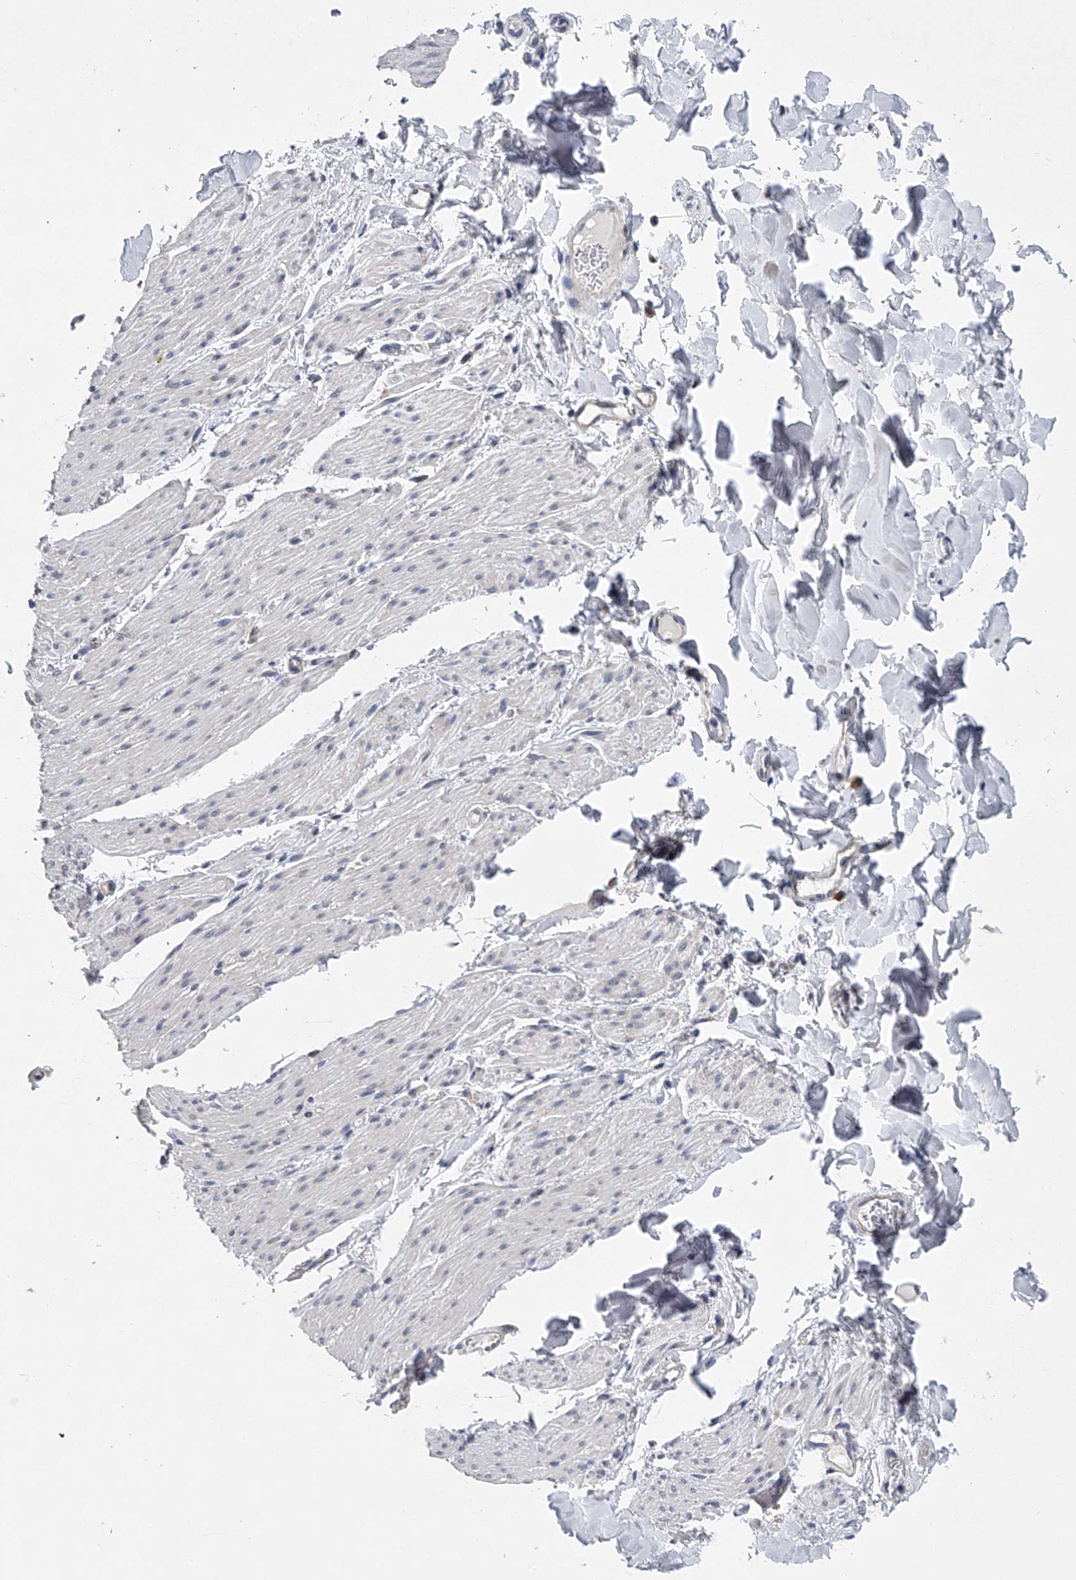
{"staining": {"intensity": "negative", "quantity": "none", "location": "none"}, "tissue": "smooth muscle", "cell_type": "Smooth muscle cells", "image_type": "normal", "snomed": [{"axis": "morphology", "description": "Normal tissue, NOS"}, {"axis": "topography", "description": "Colon"}, {"axis": "topography", "description": "Peripheral nerve tissue"}], "caption": "Immunohistochemistry (IHC) photomicrograph of normal smooth muscle: smooth muscle stained with DAB reveals no significant protein positivity in smooth muscle cells. Brightfield microscopy of IHC stained with DAB (3,3'-diaminobenzidine) (brown) and hematoxylin (blue), captured at high magnification.", "gene": "RNF5", "patient": {"sex": "female", "age": 61}}